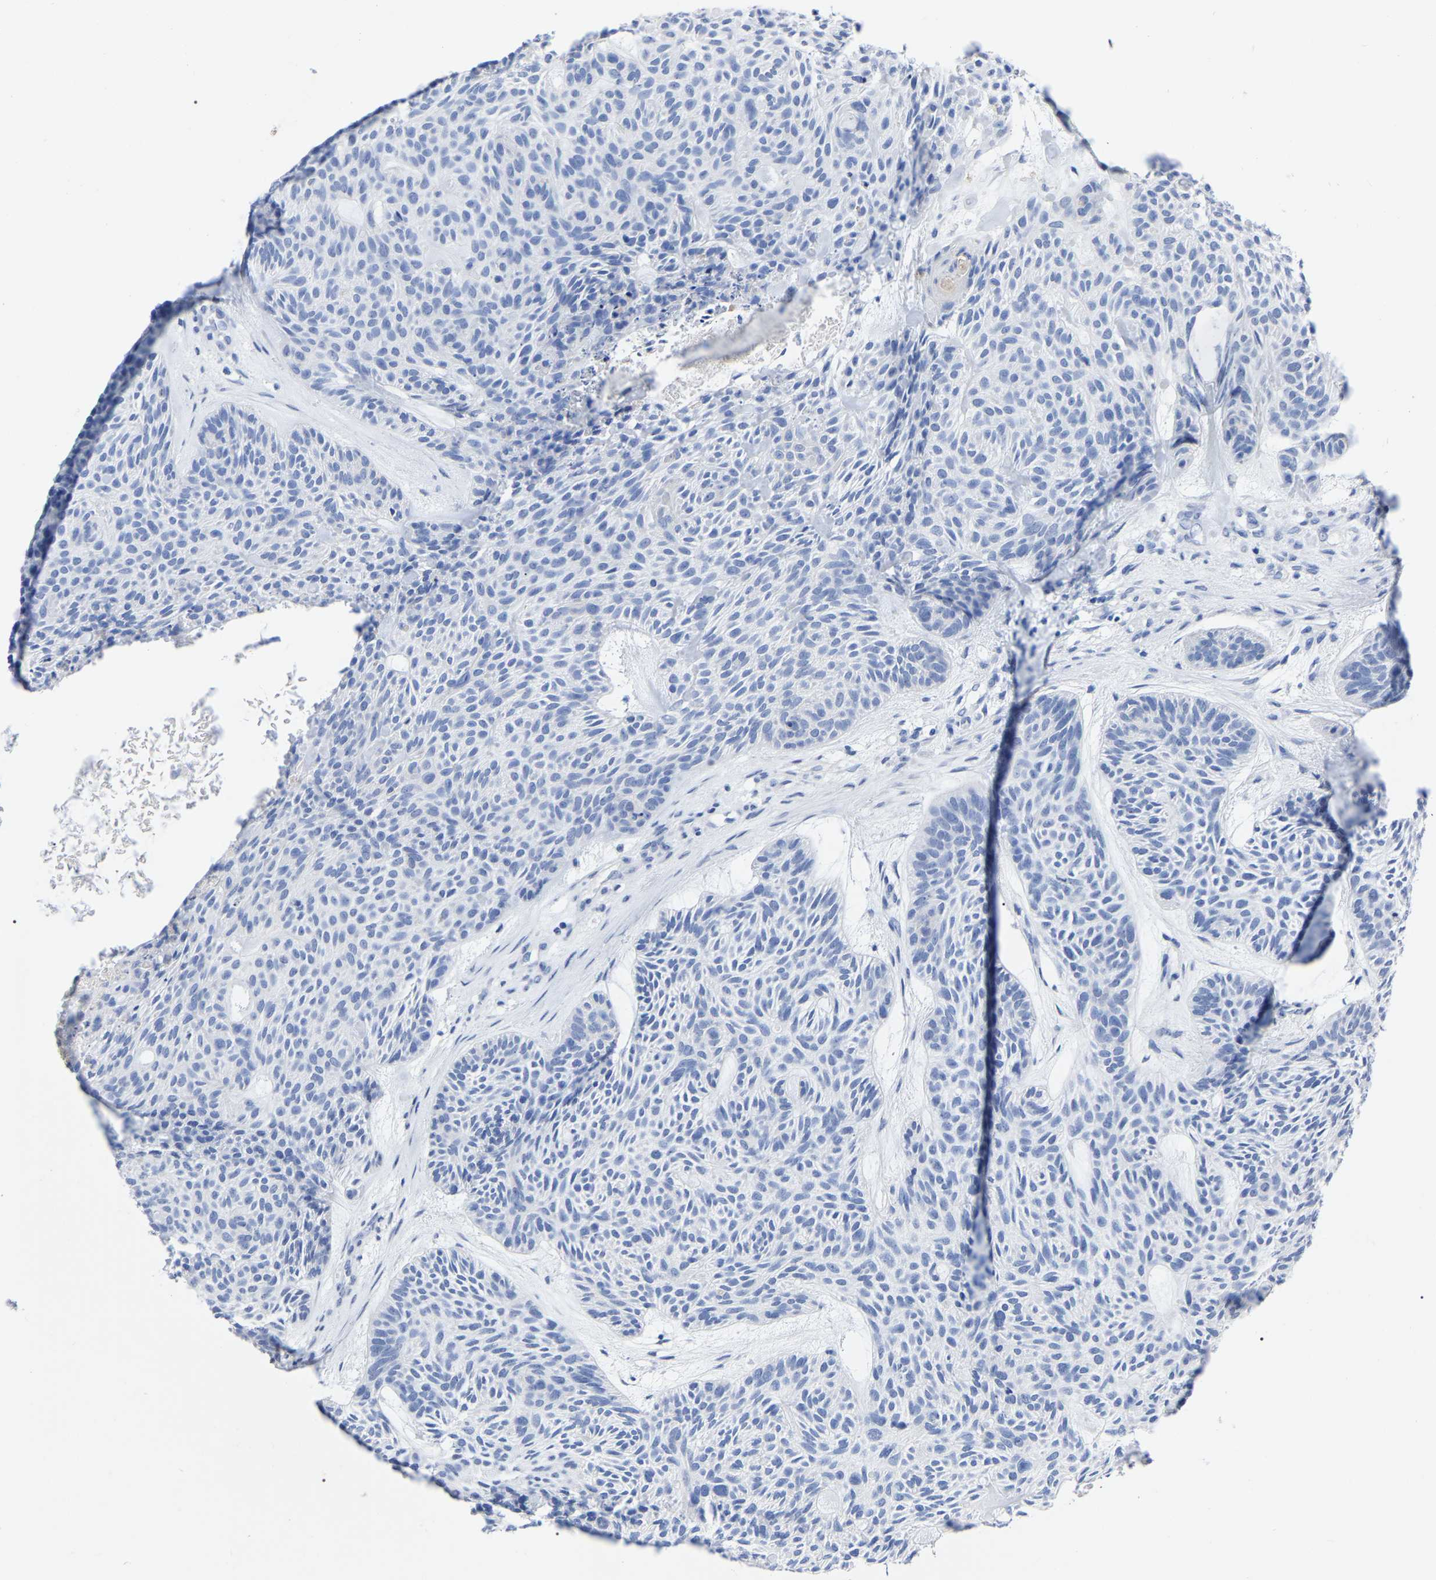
{"staining": {"intensity": "negative", "quantity": "none", "location": "none"}, "tissue": "skin cancer", "cell_type": "Tumor cells", "image_type": "cancer", "snomed": [{"axis": "morphology", "description": "Basal cell carcinoma"}, {"axis": "topography", "description": "Skin"}], "caption": "An immunohistochemistry micrograph of skin basal cell carcinoma is shown. There is no staining in tumor cells of skin basal cell carcinoma.", "gene": "ANXA13", "patient": {"sex": "male", "age": 55}}